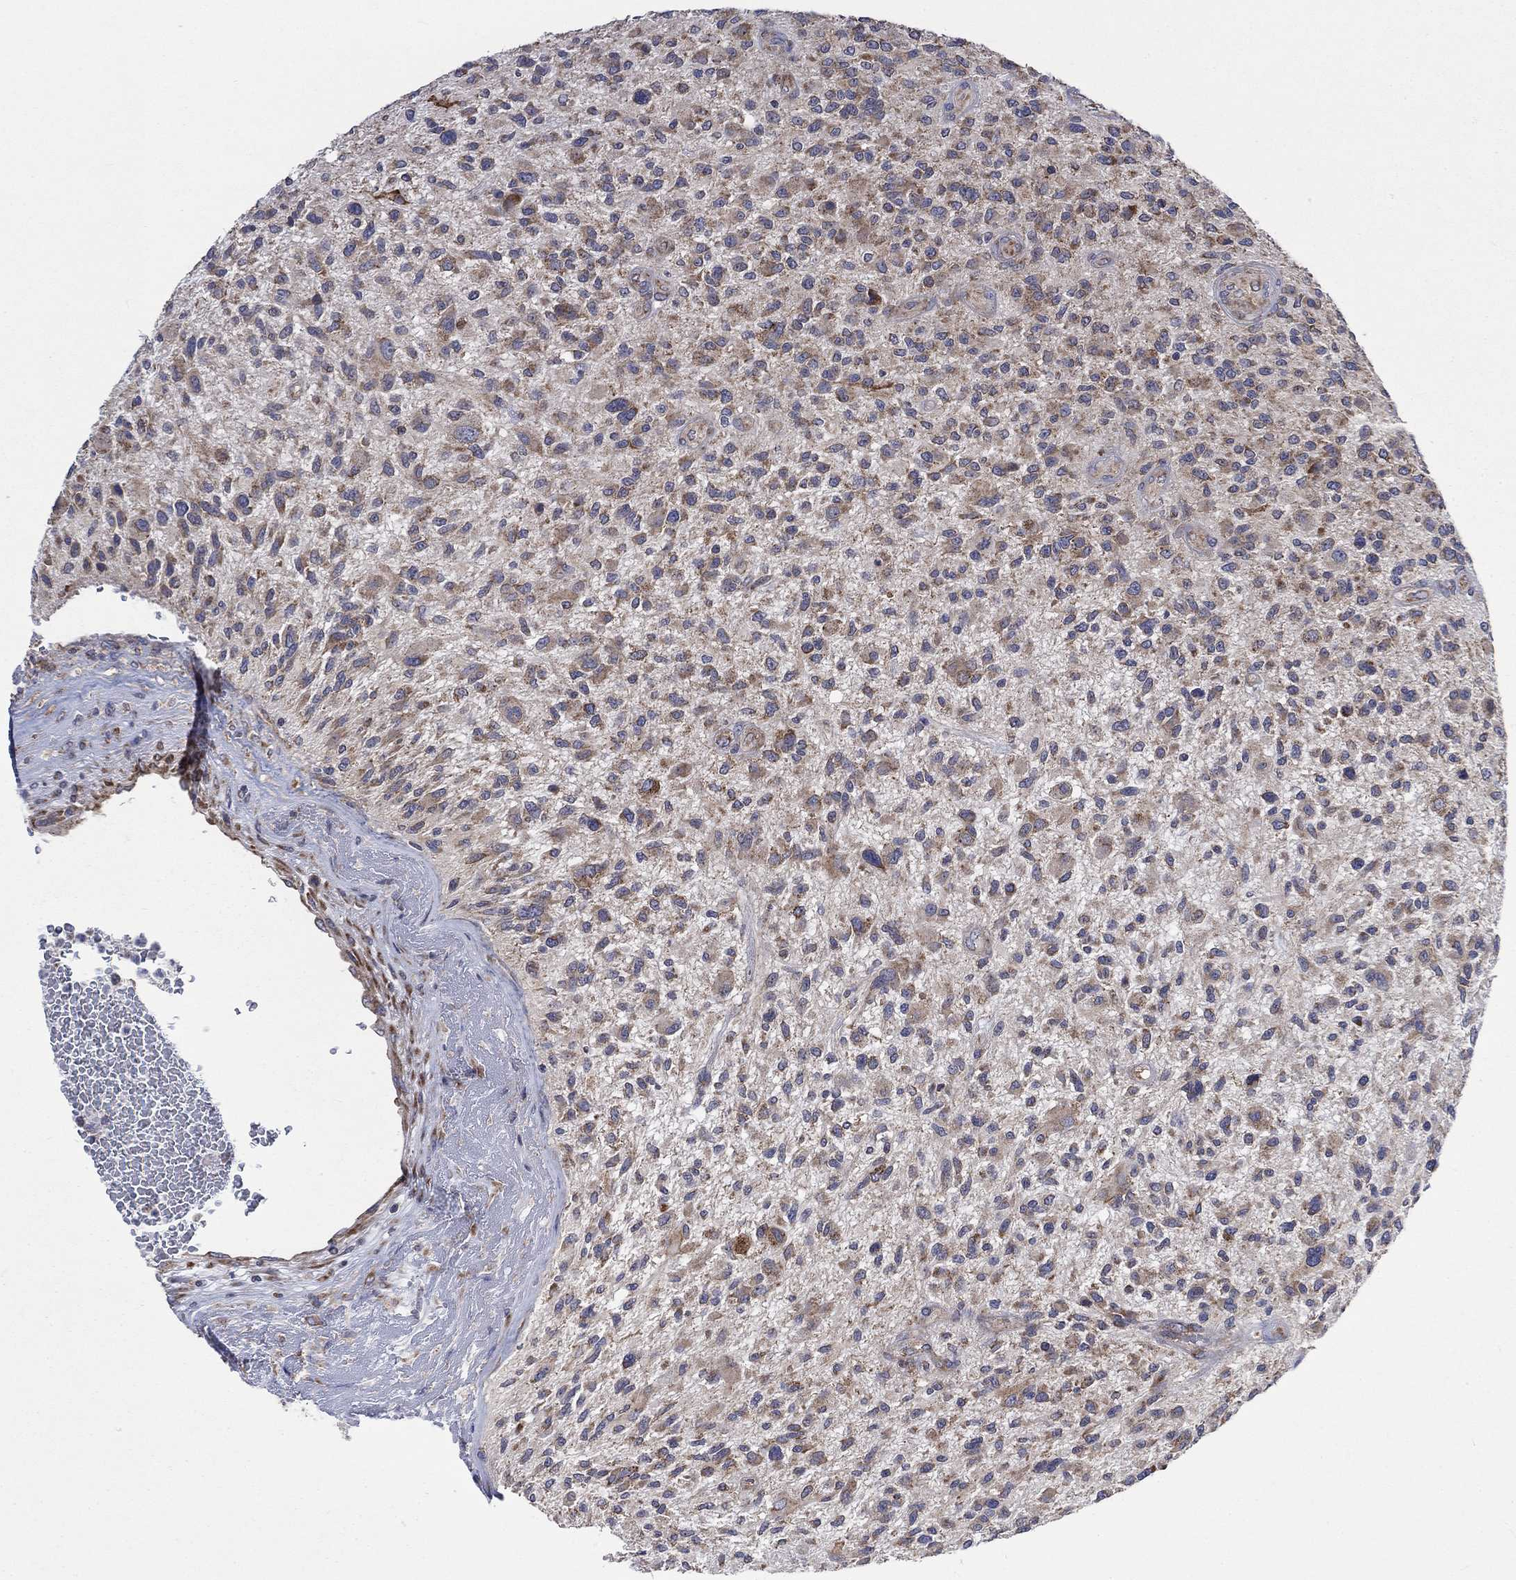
{"staining": {"intensity": "weak", "quantity": "25%-75%", "location": "cytoplasmic/membranous"}, "tissue": "glioma", "cell_type": "Tumor cells", "image_type": "cancer", "snomed": [{"axis": "morphology", "description": "Glioma, malignant, High grade"}, {"axis": "topography", "description": "Brain"}], "caption": "A brown stain labels weak cytoplasmic/membranous positivity of a protein in malignant glioma (high-grade) tumor cells.", "gene": "RPLP0", "patient": {"sex": "male", "age": 47}}